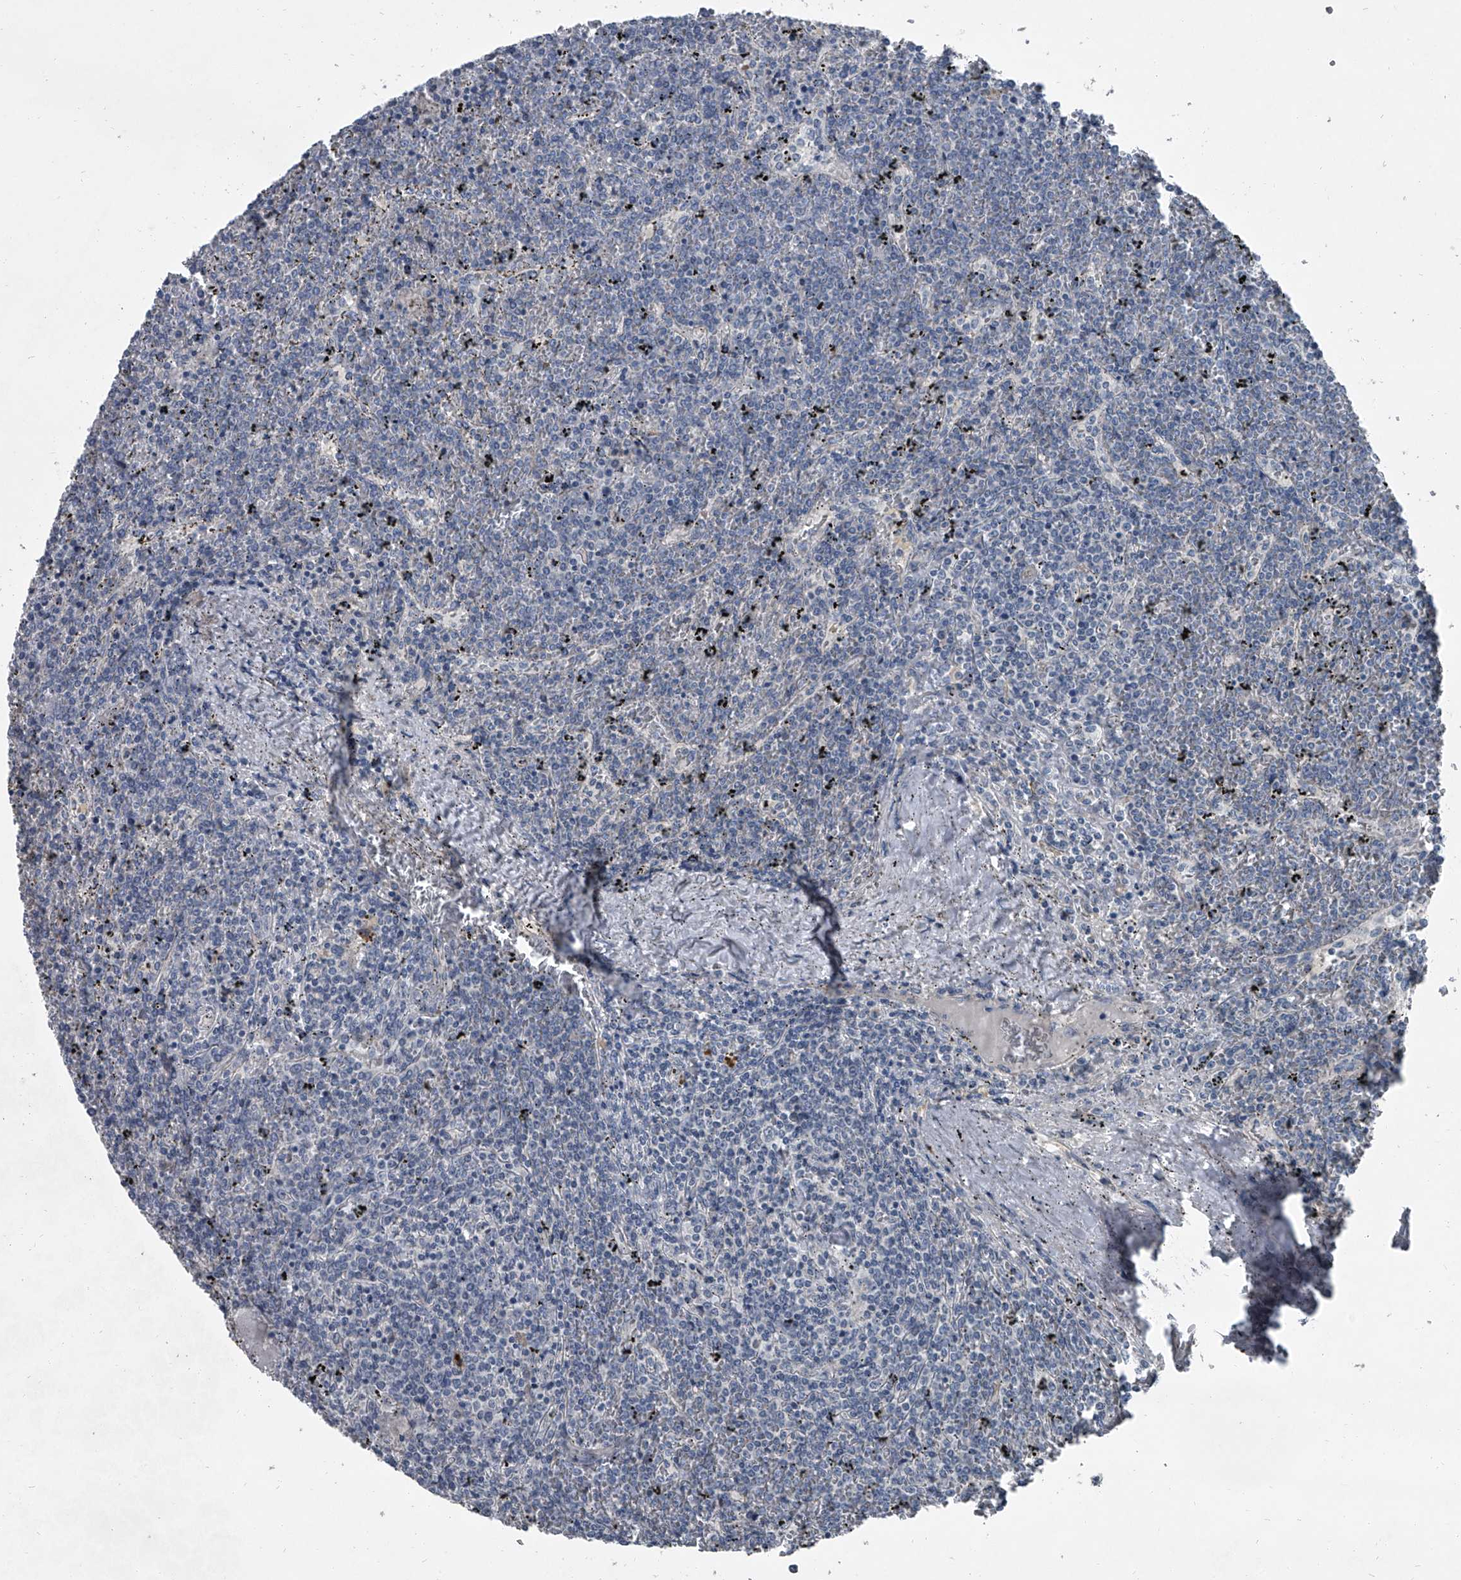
{"staining": {"intensity": "negative", "quantity": "none", "location": "none"}, "tissue": "lymphoma", "cell_type": "Tumor cells", "image_type": "cancer", "snomed": [{"axis": "morphology", "description": "Malignant lymphoma, non-Hodgkin's type, Low grade"}, {"axis": "topography", "description": "Spleen"}], "caption": "This is an immunohistochemistry micrograph of human lymphoma. There is no positivity in tumor cells.", "gene": "HEPHL1", "patient": {"sex": "female", "age": 19}}